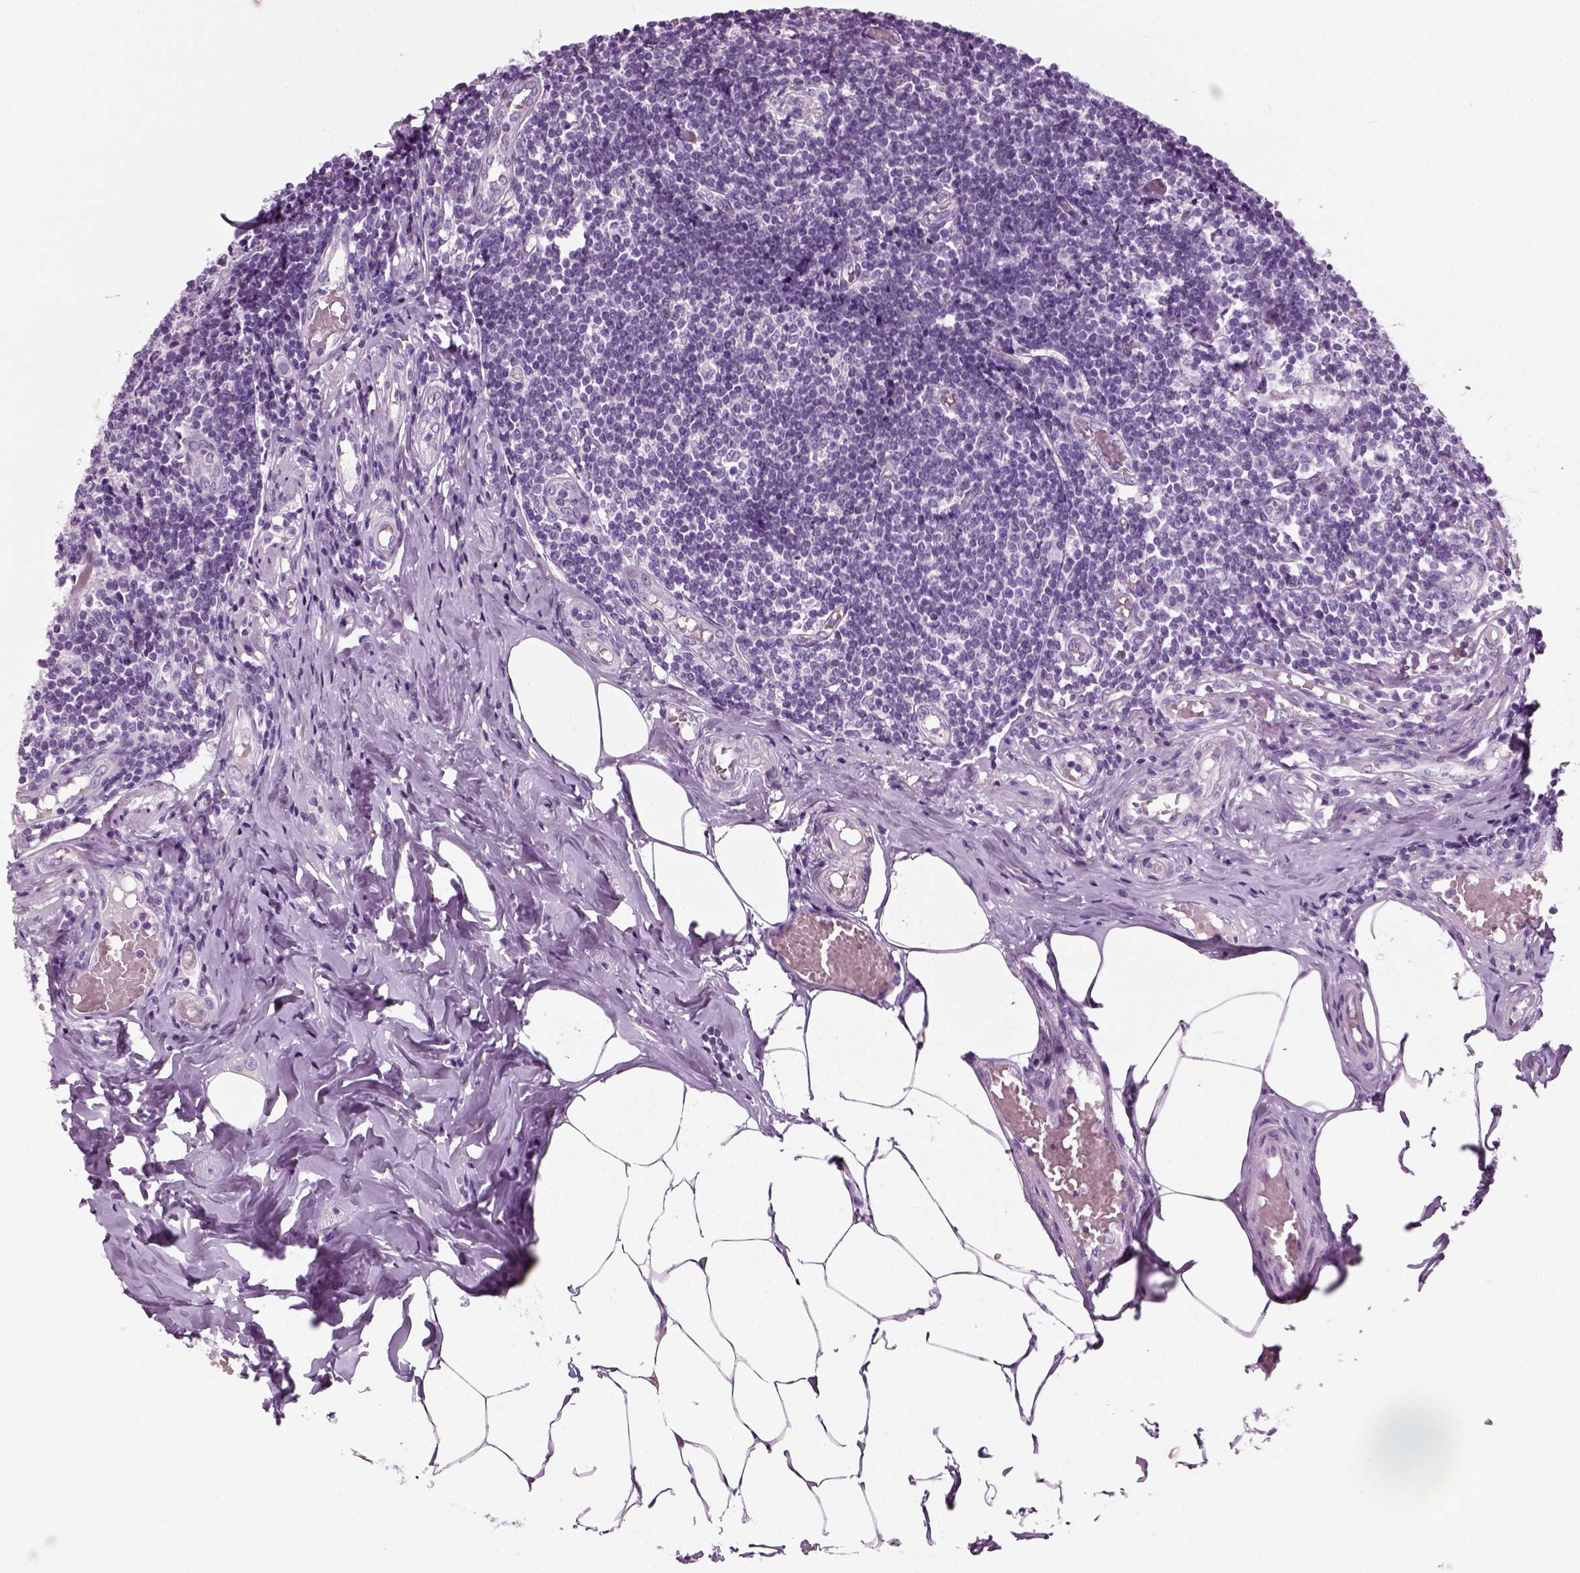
{"staining": {"intensity": "negative", "quantity": "none", "location": "none"}, "tissue": "appendix", "cell_type": "Glandular cells", "image_type": "normal", "snomed": [{"axis": "morphology", "description": "Normal tissue, NOS"}, {"axis": "topography", "description": "Appendix"}], "caption": "This is an IHC histopathology image of benign human appendix. There is no expression in glandular cells.", "gene": "SPATA31E1", "patient": {"sex": "female", "age": 32}}